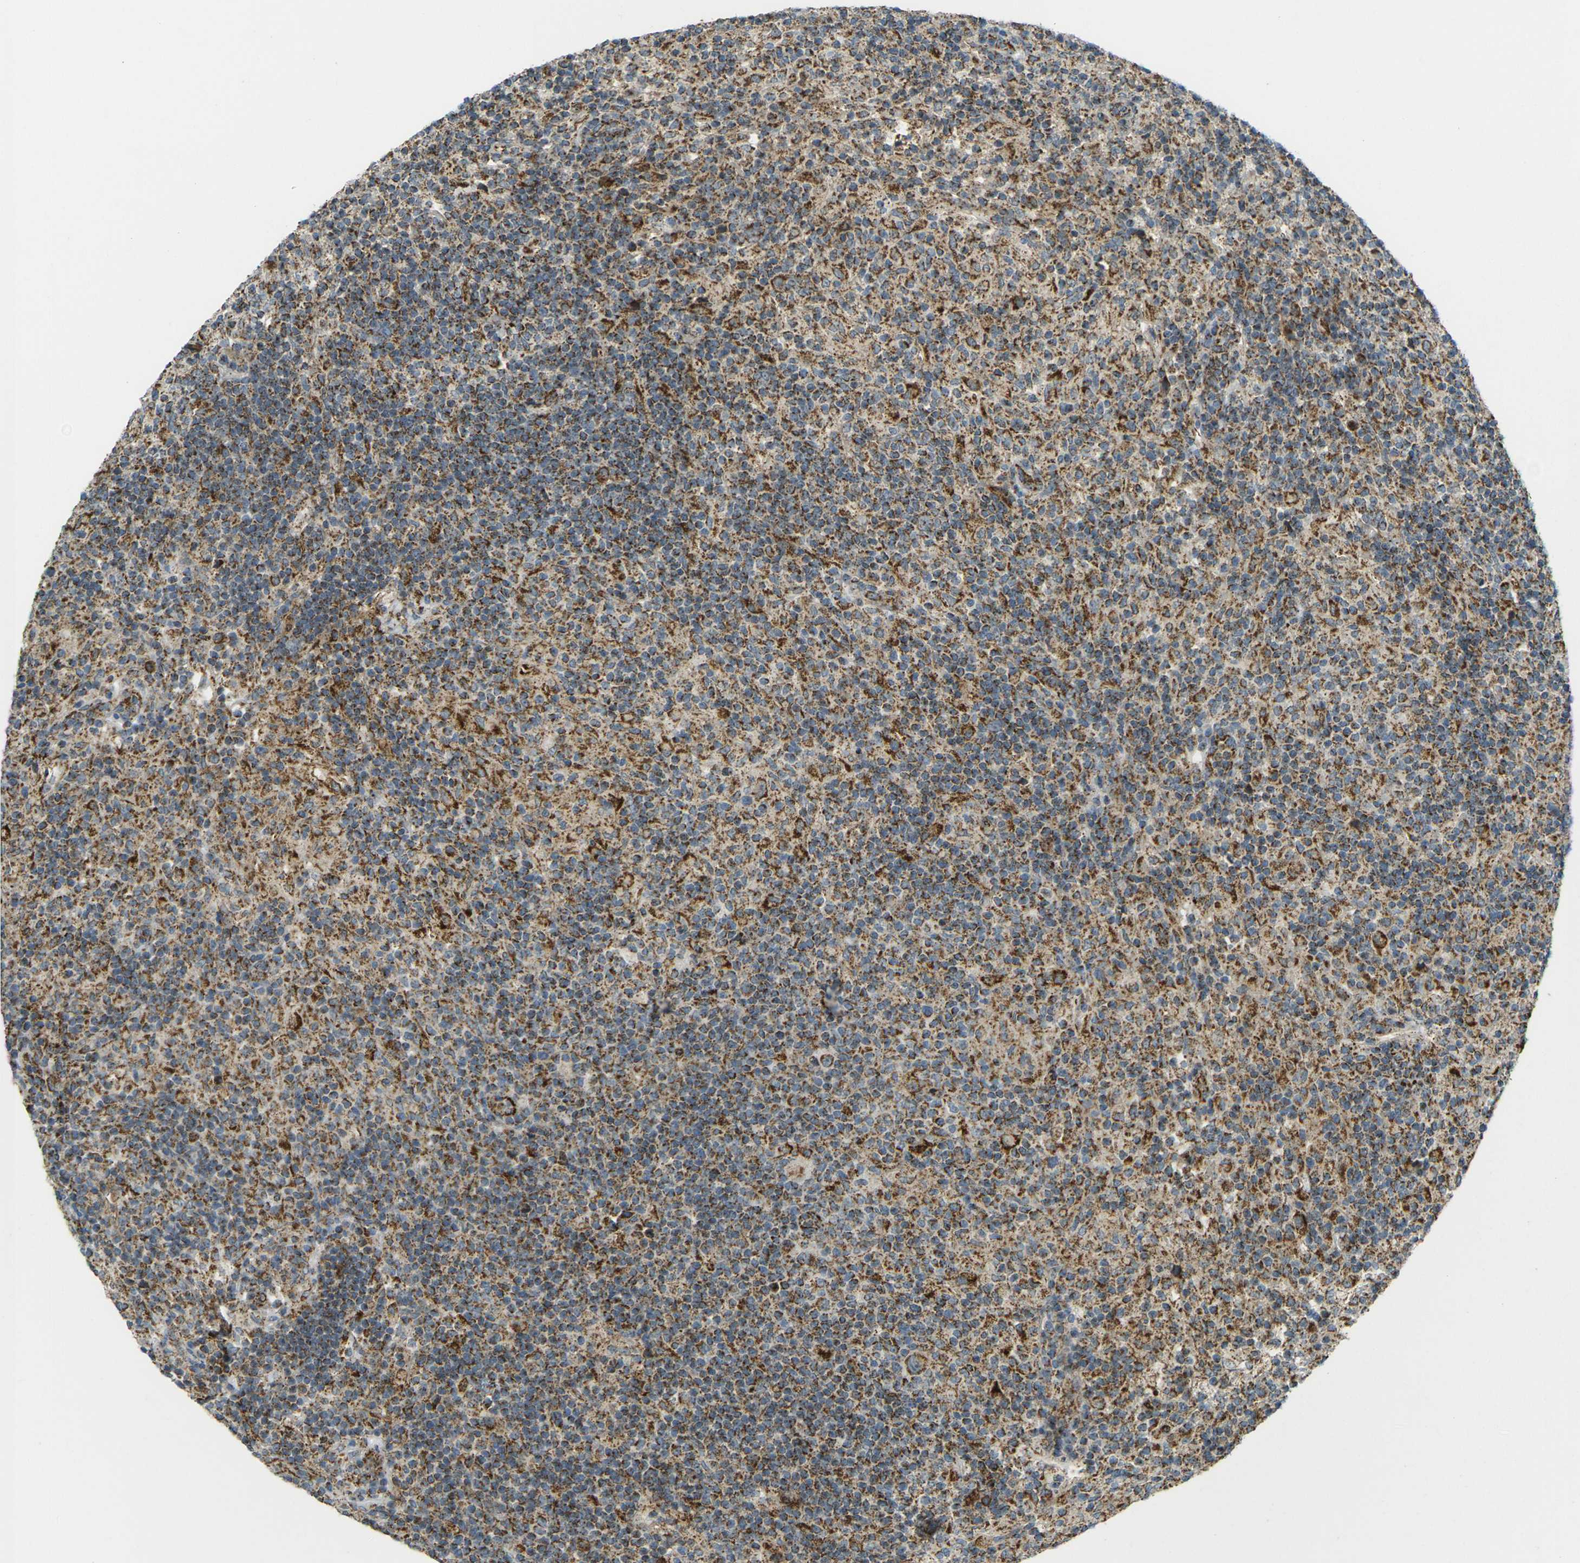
{"staining": {"intensity": "moderate", "quantity": ">75%", "location": "cytoplasmic/membranous"}, "tissue": "lymphoma", "cell_type": "Tumor cells", "image_type": "cancer", "snomed": [{"axis": "morphology", "description": "Hodgkin's disease, NOS"}, {"axis": "topography", "description": "Lymph node"}], "caption": "Immunohistochemical staining of lymphoma demonstrates medium levels of moderate cytoplasmic/membranous expression in about >75% of tumor cells.", "gene": "IGF1R", "patient": {"sex": "male", "age": 70}}